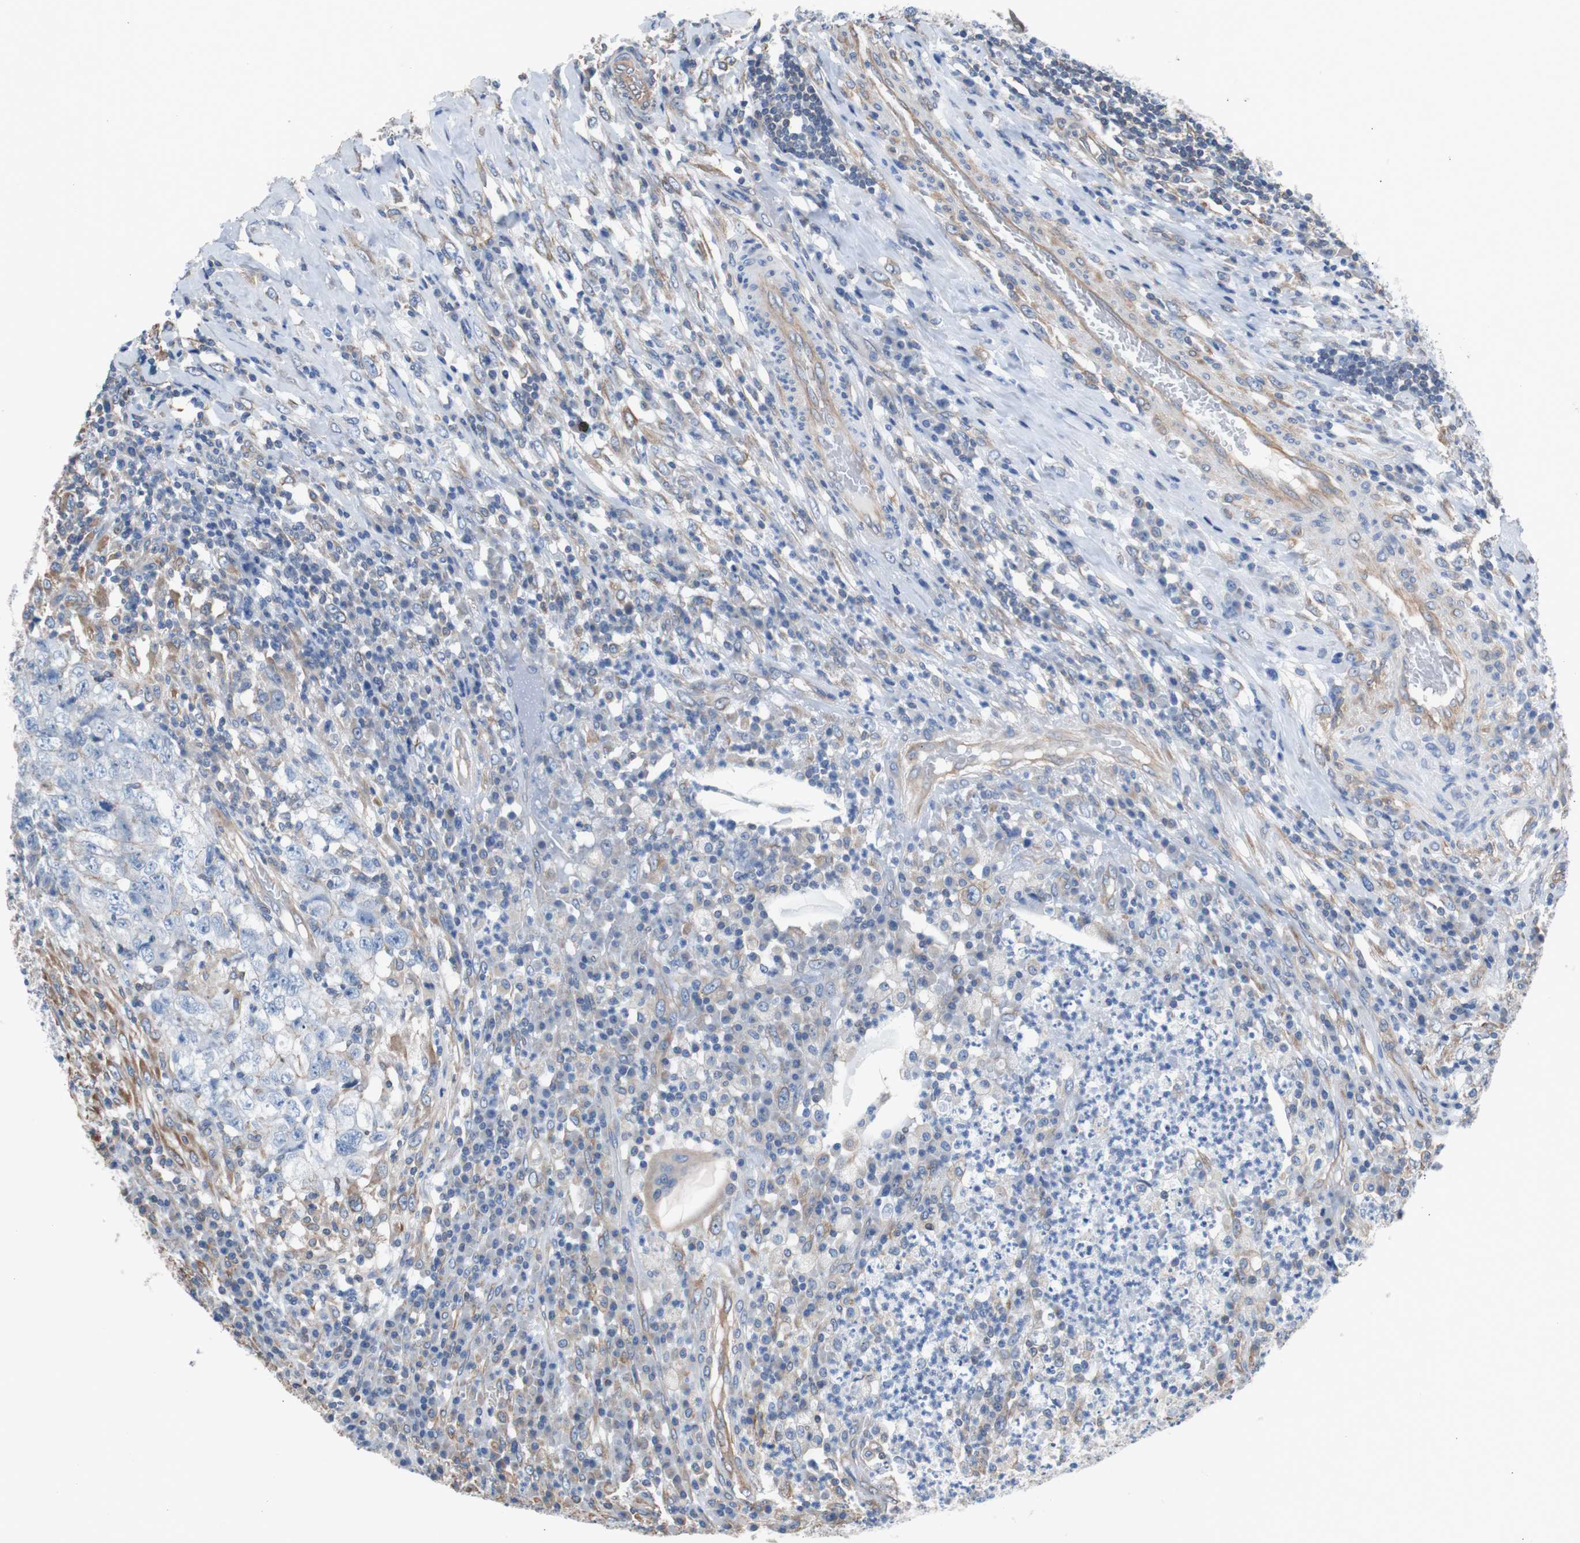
{"staining": {"intensity": "weak", "quantity": "<25%", "location": "cytoplasmic/membranous"}, "tissue": "testis cancer", "cell_type": "Tumor cells", "image_type": "cancer", "snomed": [{"axis": "morphology", "description": "Necrosis, NOS"}, {"axis": "morphology", "description": "Carcinoma, Embryonal, NOS"}, {"axis": "topography", "description": "Testis"}], "caption": "Human testis cancer (embryonal carcinoma) stained for a protein using immunohistochemistry shows no positivity in tumor cells.", "gene": "KIF3B", "patient": {"sex": "male", "age": 19}}